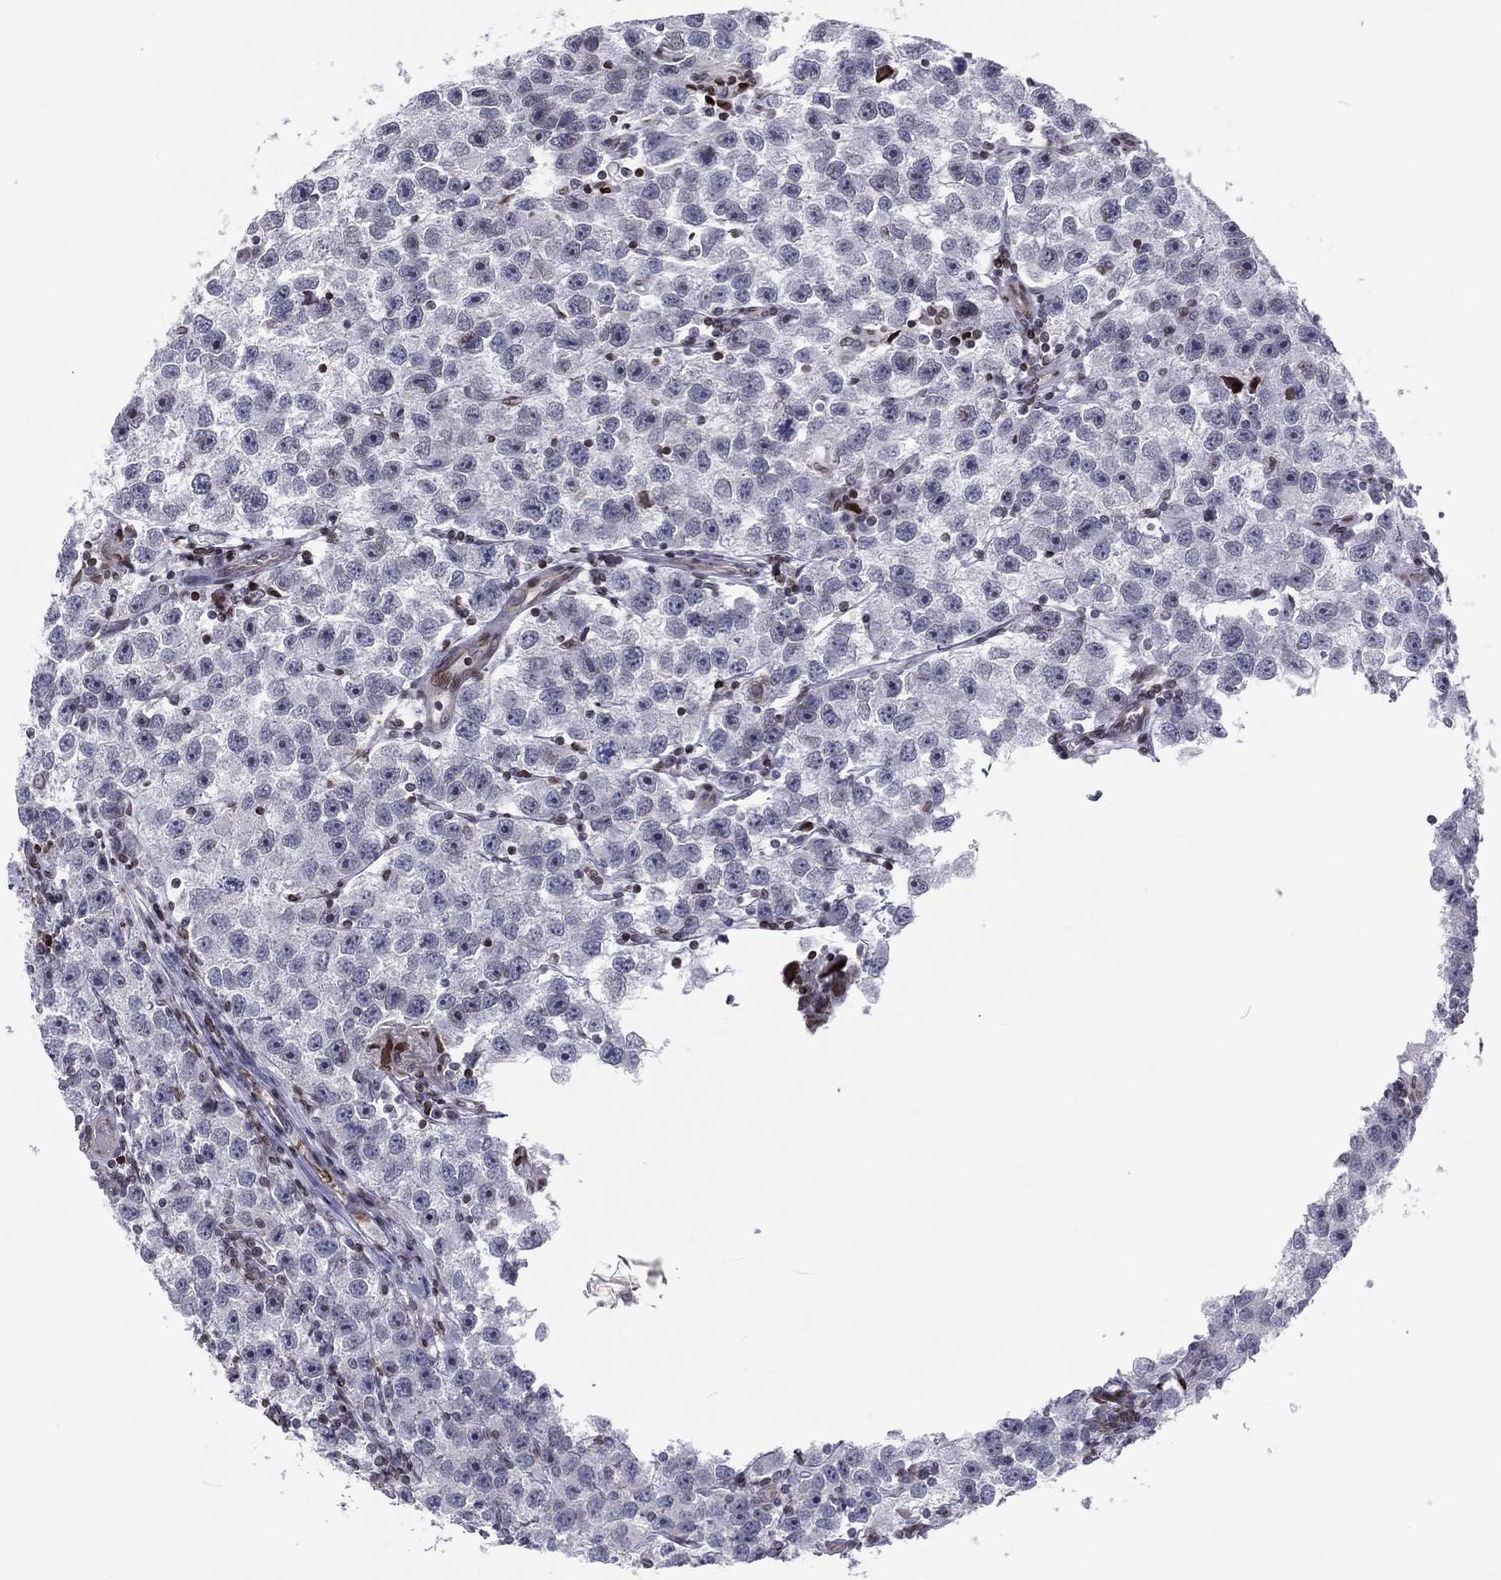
{"staining": {"intensity": "negative", "quantity": "none", "location": "none"}, "tissue": "testis cancer", "cell_type": "Tumor cells", "image_type": "cancer", "snomed": [{"axis": "morphology", "description": "Seminoma, NOS"}, {"axis": "topography", "description": "Testis"}], "caption": "A high-resolution micrograph shows immunohistochemistry (IHC) staining of seminoma (testis), which exhibits no significant expression in tumor cells.", "gene": "DBF4B", "patient": {"sex": "male", "age": 26}}